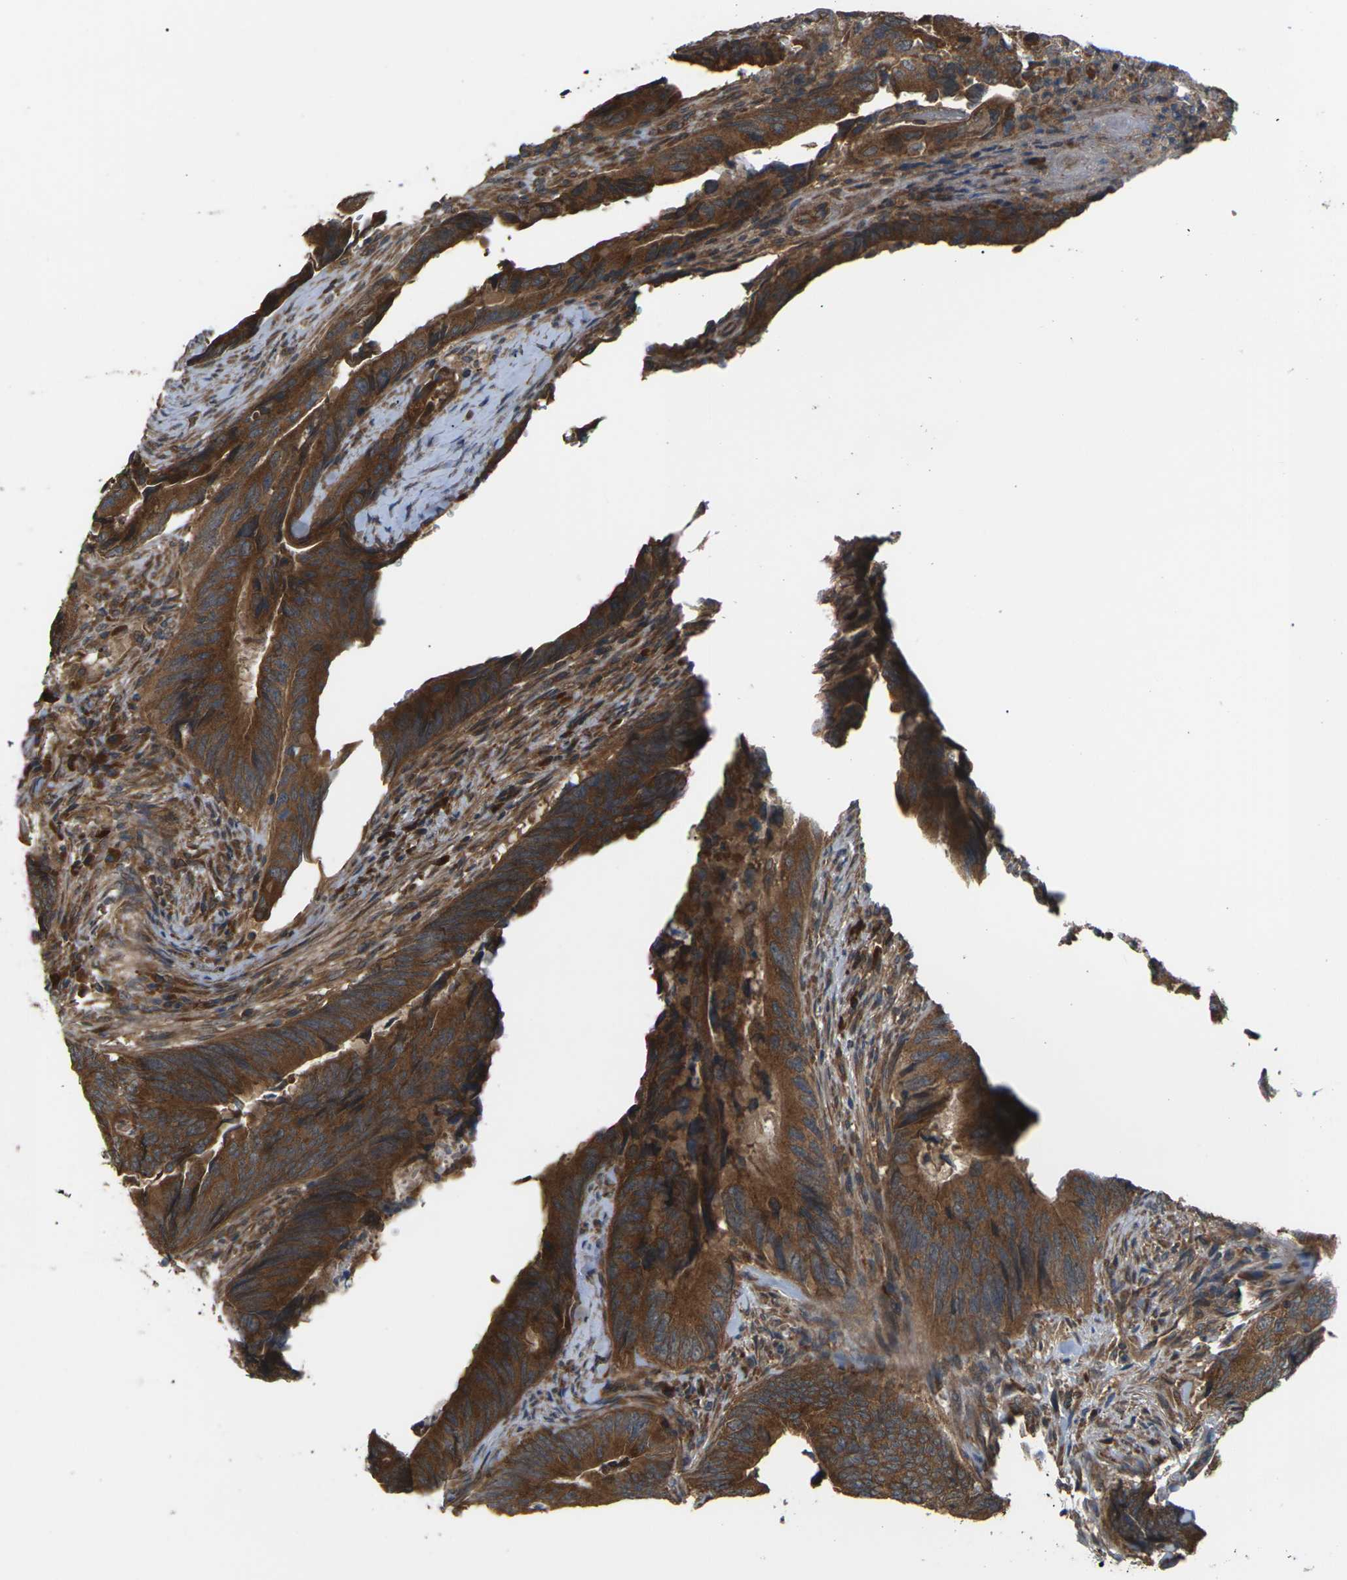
{"staining": {"intensity": "strong", "quantity": ">75%", "location": "cytoplasmic/membranous"}, "tissue": "colorectal cancer", "cell_type": "Tumor cells", "image_type": "cancer", "snomed": [{"axis": "morphology", "description": "Normal tissue, NOS"}, {"axis": "morphology", "description": "Adenocarcinoma, NOS"}, {"axis": "topography", "description": "Colon"}], "caption": "This histopathology image displays adenocarcinoma (colorectal) stained with immunohistochemistry (IHC) to label a protein in brown. The cytoplasmic/membranous of tumor cells show strong positivity for the protein. Nuclei are counter-stained blue.", "gene": "NRAS", "patient": {"sex": "male", "age": 56}}